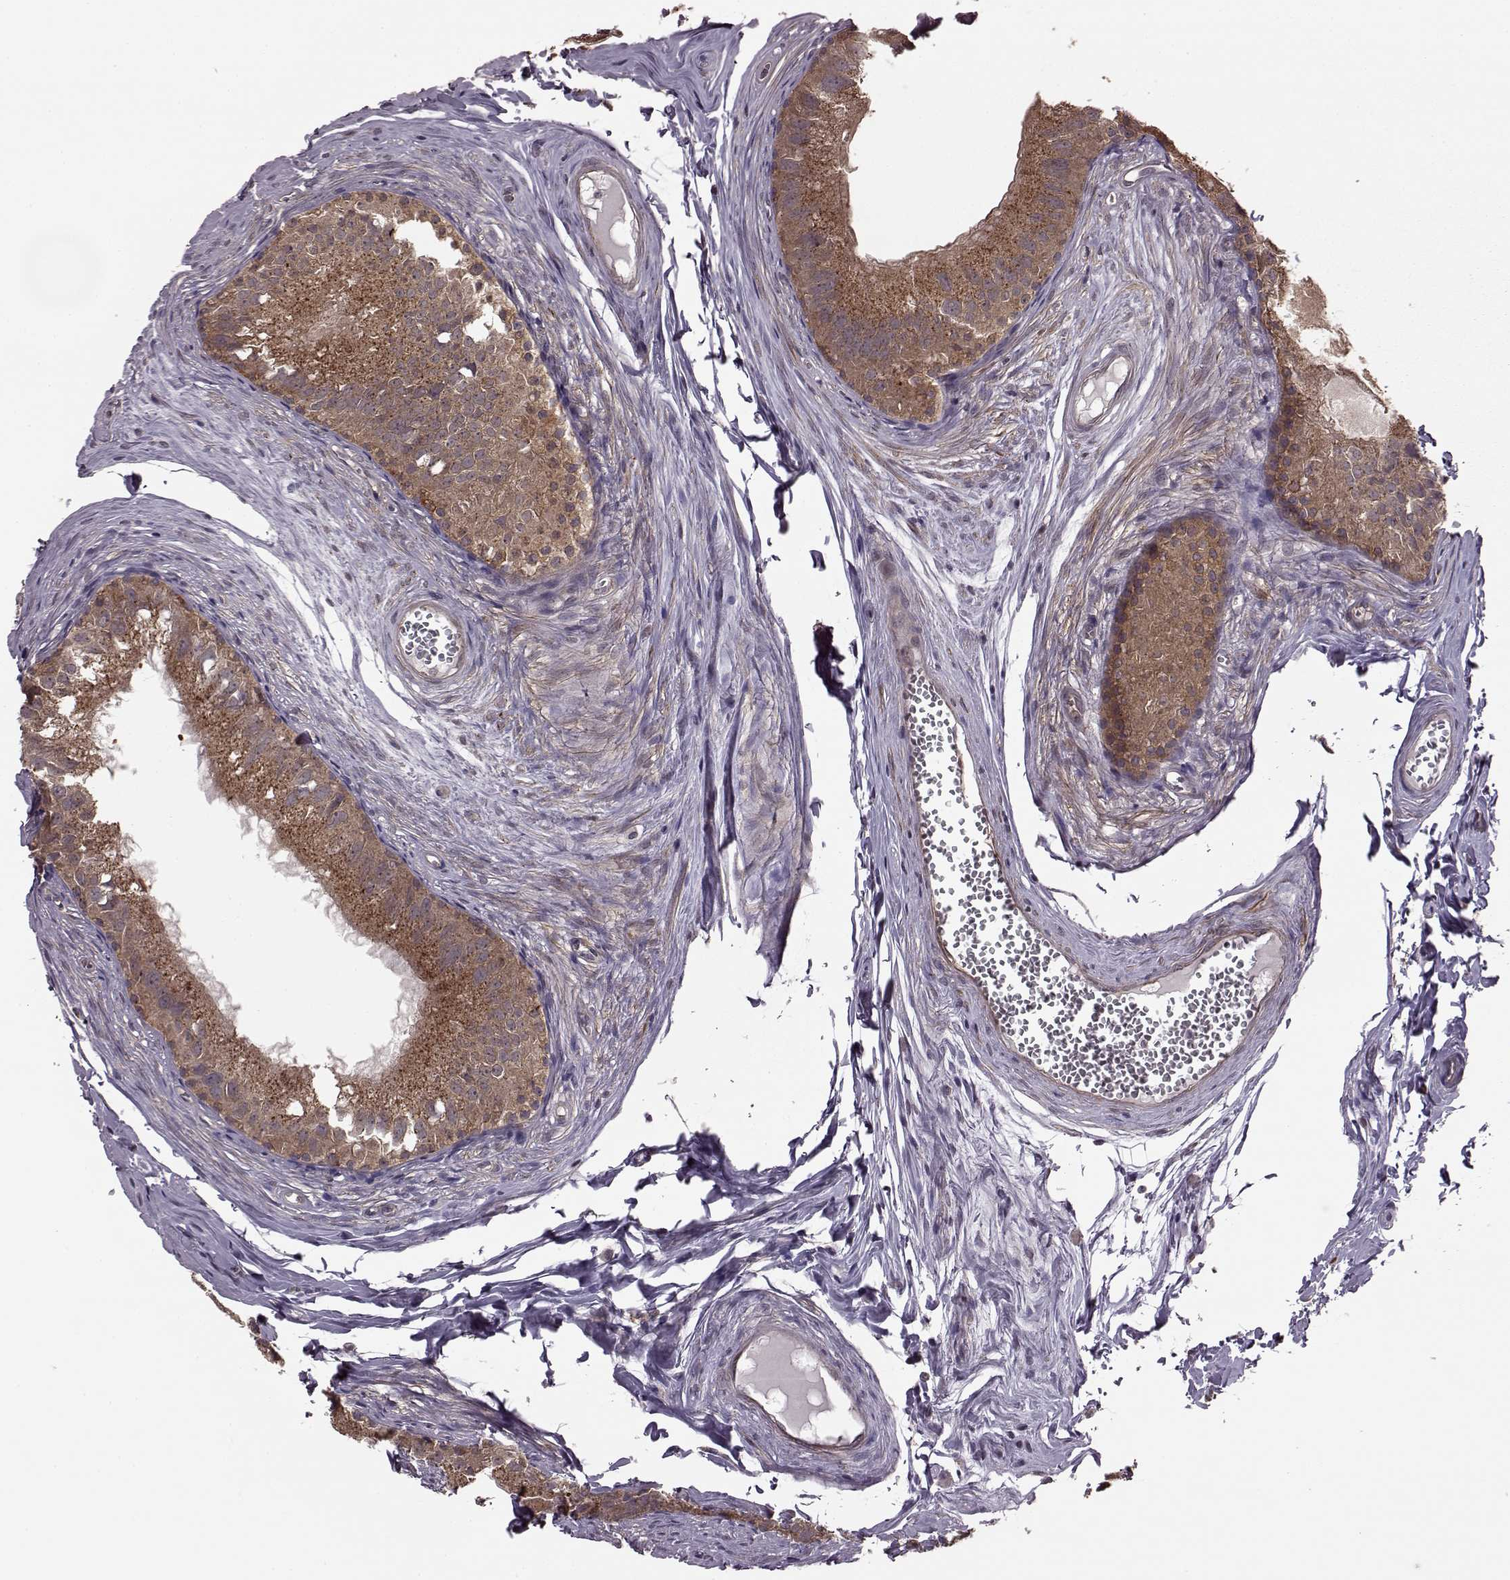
{"staining": {"intensity": "moderate", "quantity": ">75%", "location": "cytoplasmic/membranous"}, "tissue": "epididymis", "cell_type": "Glandular cells", "image_type": "normal", "snomed": [{"axis": "morphology", "description": "Normal tissue, NOS"}, {"axis": "topography", "description": "Epididymis"}], "caption": "About >75% of glandular cells in unremarkable epididymis demonstrate moderate cytoplasmic/membranous protein expression as visualized by brown immunohistochemical staining.", "gene": "FNIP2", "patient": {"sex": "male", "age": 45}}